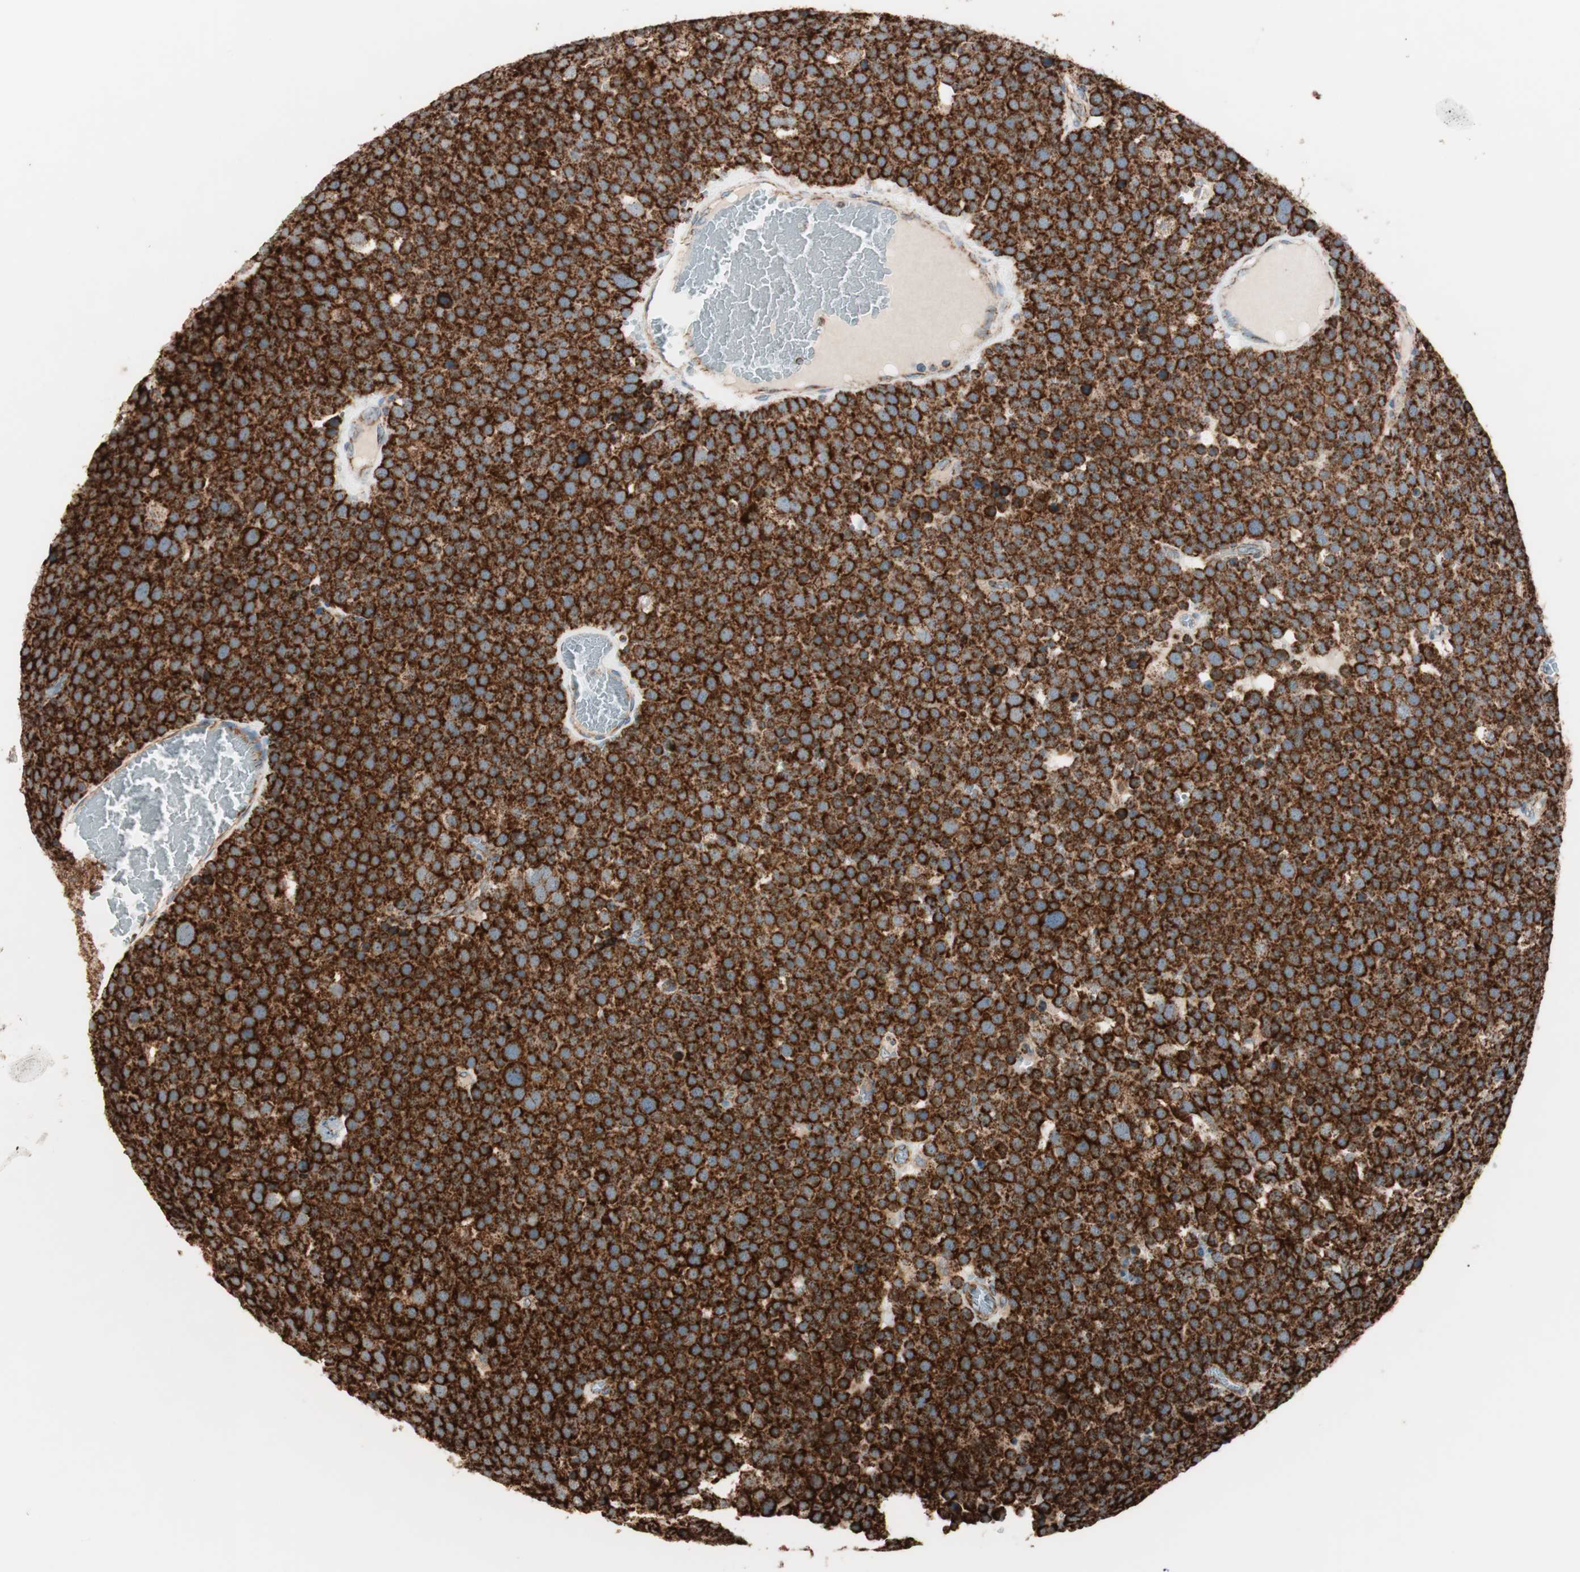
{"staining": {"intensity": "strong", "quantity": ">75%", "location": "cytoplasmic/membranous"}, "tissue": "testis cancer", "cell_type": "Tumor cells", "image_type": "cancer", "snomed": [{"axis": "morphology", "description": "Seminoma, NOS"}, {"axis": "topography", "description": "Testis"}], "caption": "Immunohistochemical staining of testis cancer exhibits high levels of strong cytoplasmic/membranous protein positivity in approximately >75% of tumor cells.", "gene": "TOMM22", "patient": {"sex": "male", "age": 71}}